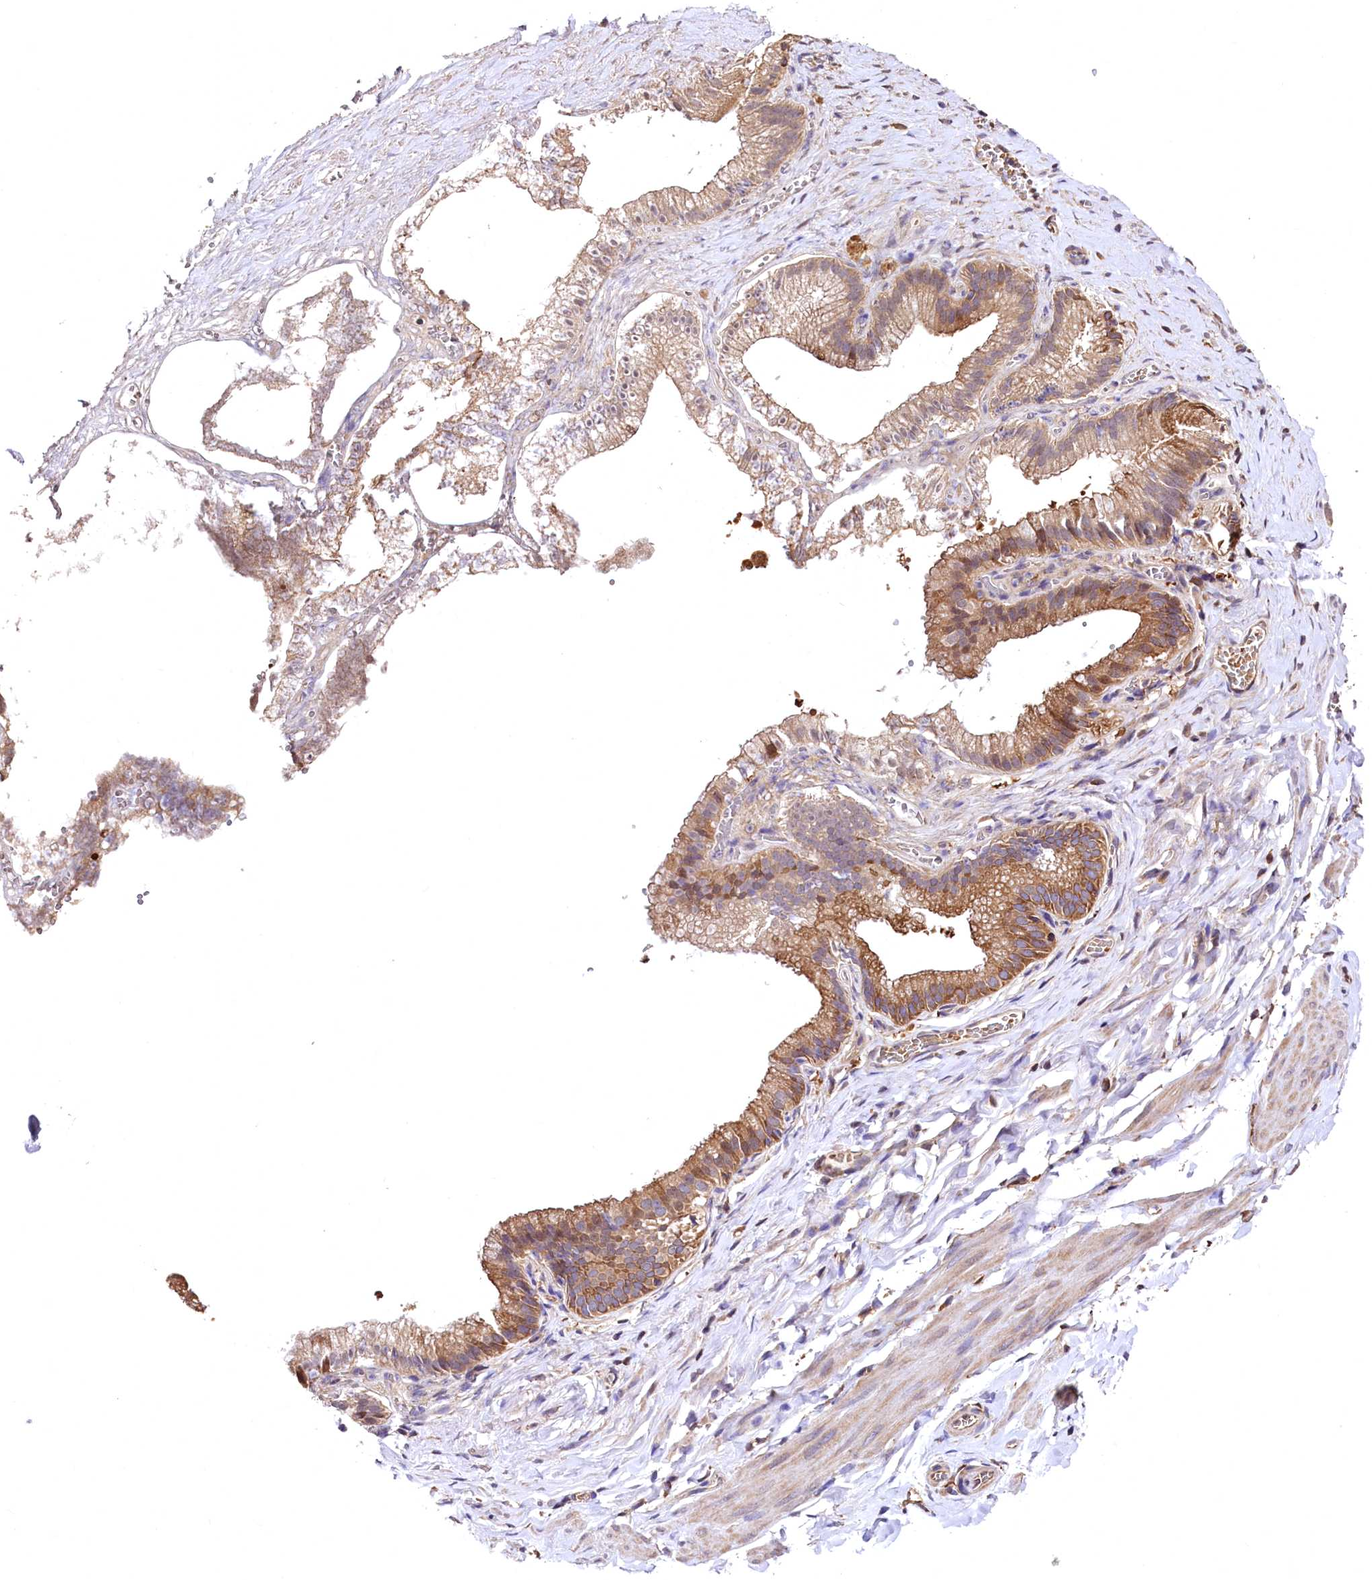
{"staining": {"intensity": "negative", "quantity": "none", "location": "none"}, "tissue": "adipose tissue", "cell_type": "Adipocytes", "image_type": "normal", "snomed": [{"axis": "morphology", "description": "Normal tissue, NOS"}, {"axis": "topography", "description": "Gallbladder"}, {"axis": "topography", "description": "Peripheral nerve tissue"}], "caption": "Immunohistochemistry (IHC) of normal adipose tissue reveals no expression in adipocytes. (Immunohistochemistry (IHC), brightfield microscopy, high magnification).", "gene": "RARS2", "patient": {"sex": "male", "age": 38}}